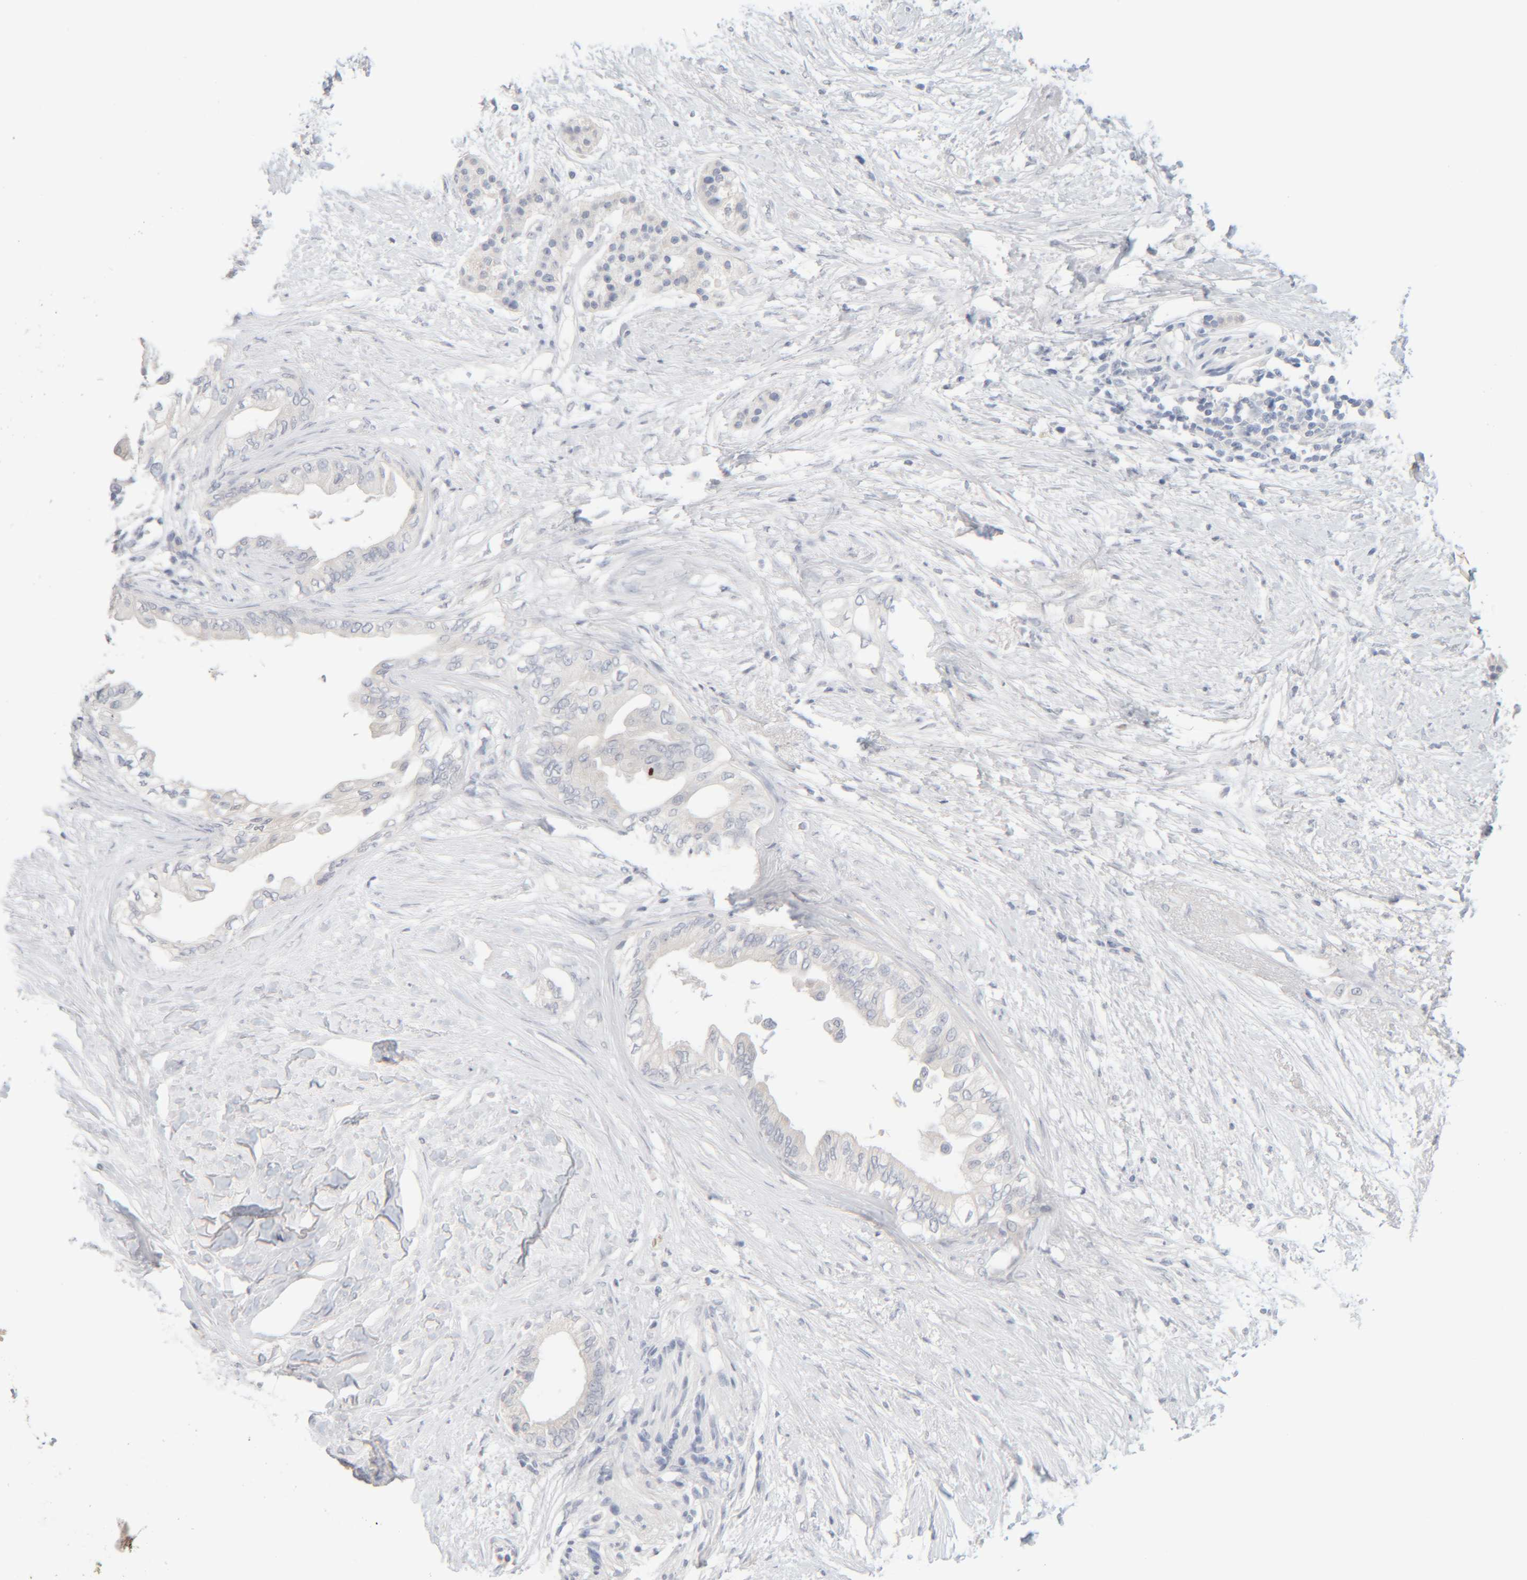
{"staining": {"intensity": "negative", "quantity": "none", "location": "none"}, "tissue": "pancreatic cancer", "cell_type": "Tumor cells", "image_type": "cancer", "snomed": [{"axis": "morphology", "description": "Normal tissue, NOS"}, {"axis": "morphology", "description": "Adenocarcinoma, NOS"}, {"axis": "topography", "description": "Pancreas"}, {"axis": "topography", "description": "Duodenum"}], "caption": "Pancreatic cancer (adenocarcinoma) was stained to show a protein in brown. There is no significant staining in tumor cells. The staining is performed using DAB brown chromogen with nuclei counter-stained in using hematoxylin.", "gene": "RIDA", "patient": {"sex": "female", "age": 60}}